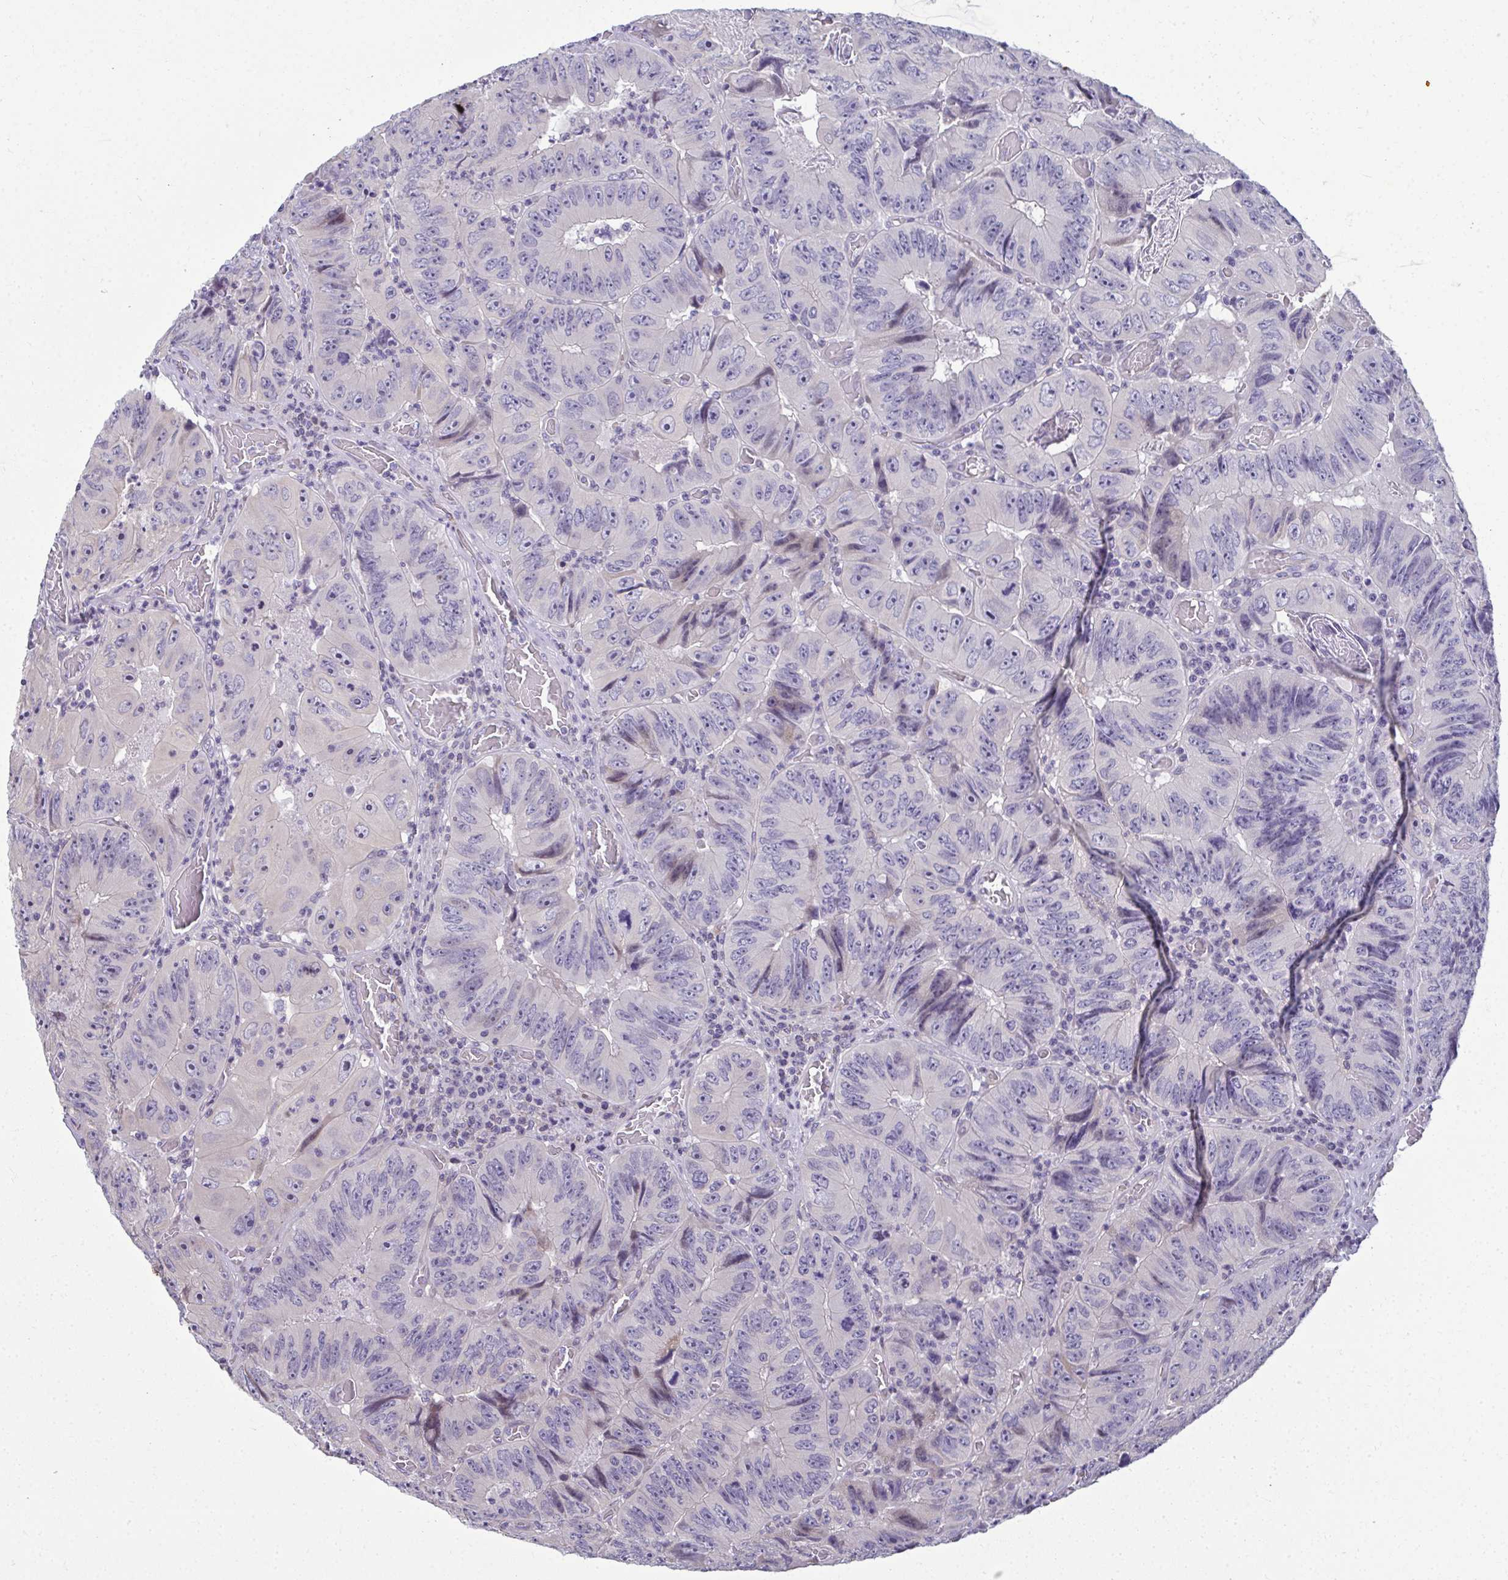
{"staining": {"intensity": "negative", "quantity": "none", "location": "none"}, "tissue": "colorectal cancer", "cell_type": "Tumor cells", "image_type": "cancer", "snomed": [{"axis": "morphology", "description": "Adenocarcinoma, NOS"}, {"axis": "topography", "description": "Colon"}], "caption": "Immunohistochemical staining of human adenocarcinoma (colorectal) demonstrates no significant staining in tumor cells.", "gene": "ODF1", "patient": {"sex": "female", "age": 84}}